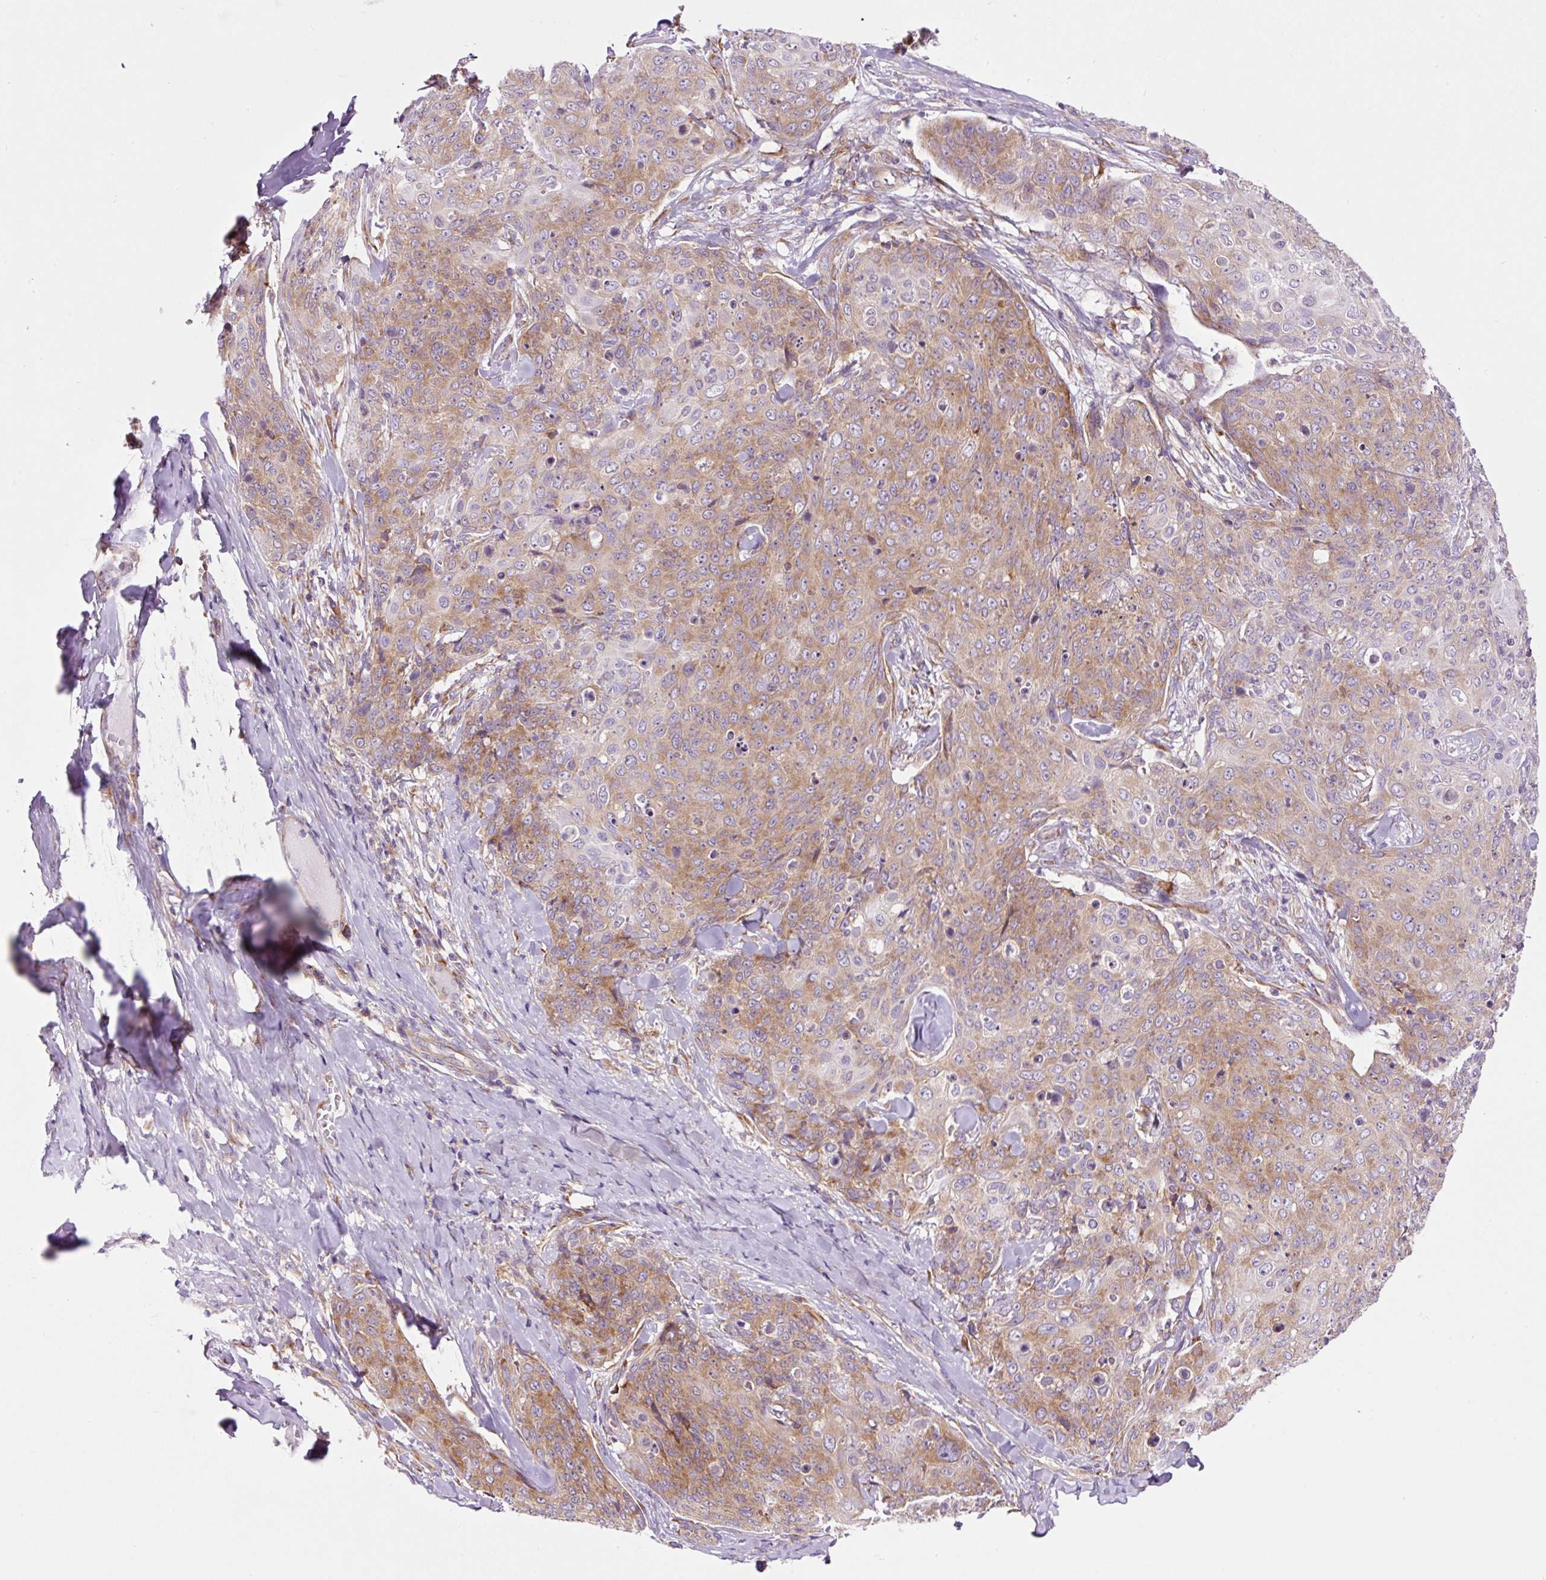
{"staining": {"intensity": "moderate", "quantity": ">75%", "location": "cytoplasmic/membranous"}, "tissue": "skin cancer", "cell_type": "Tumor cells", "image_type": "cancer", "snomed": [{"axis": "morphology", "description": "Squamous cell carcinoma, NOS"}, {"axis": "topography", "description": "Skin"}, {"axis": "topography", "description": "Vulva"}], "caption": "Skin cancer was stained to show a protein in brown. There is medium levels of moderate cytoplasmic/membranous expression in about >75% of tumor cells.", "gene": "RPL41", "patient": {"sex": "female", "age": 85}}